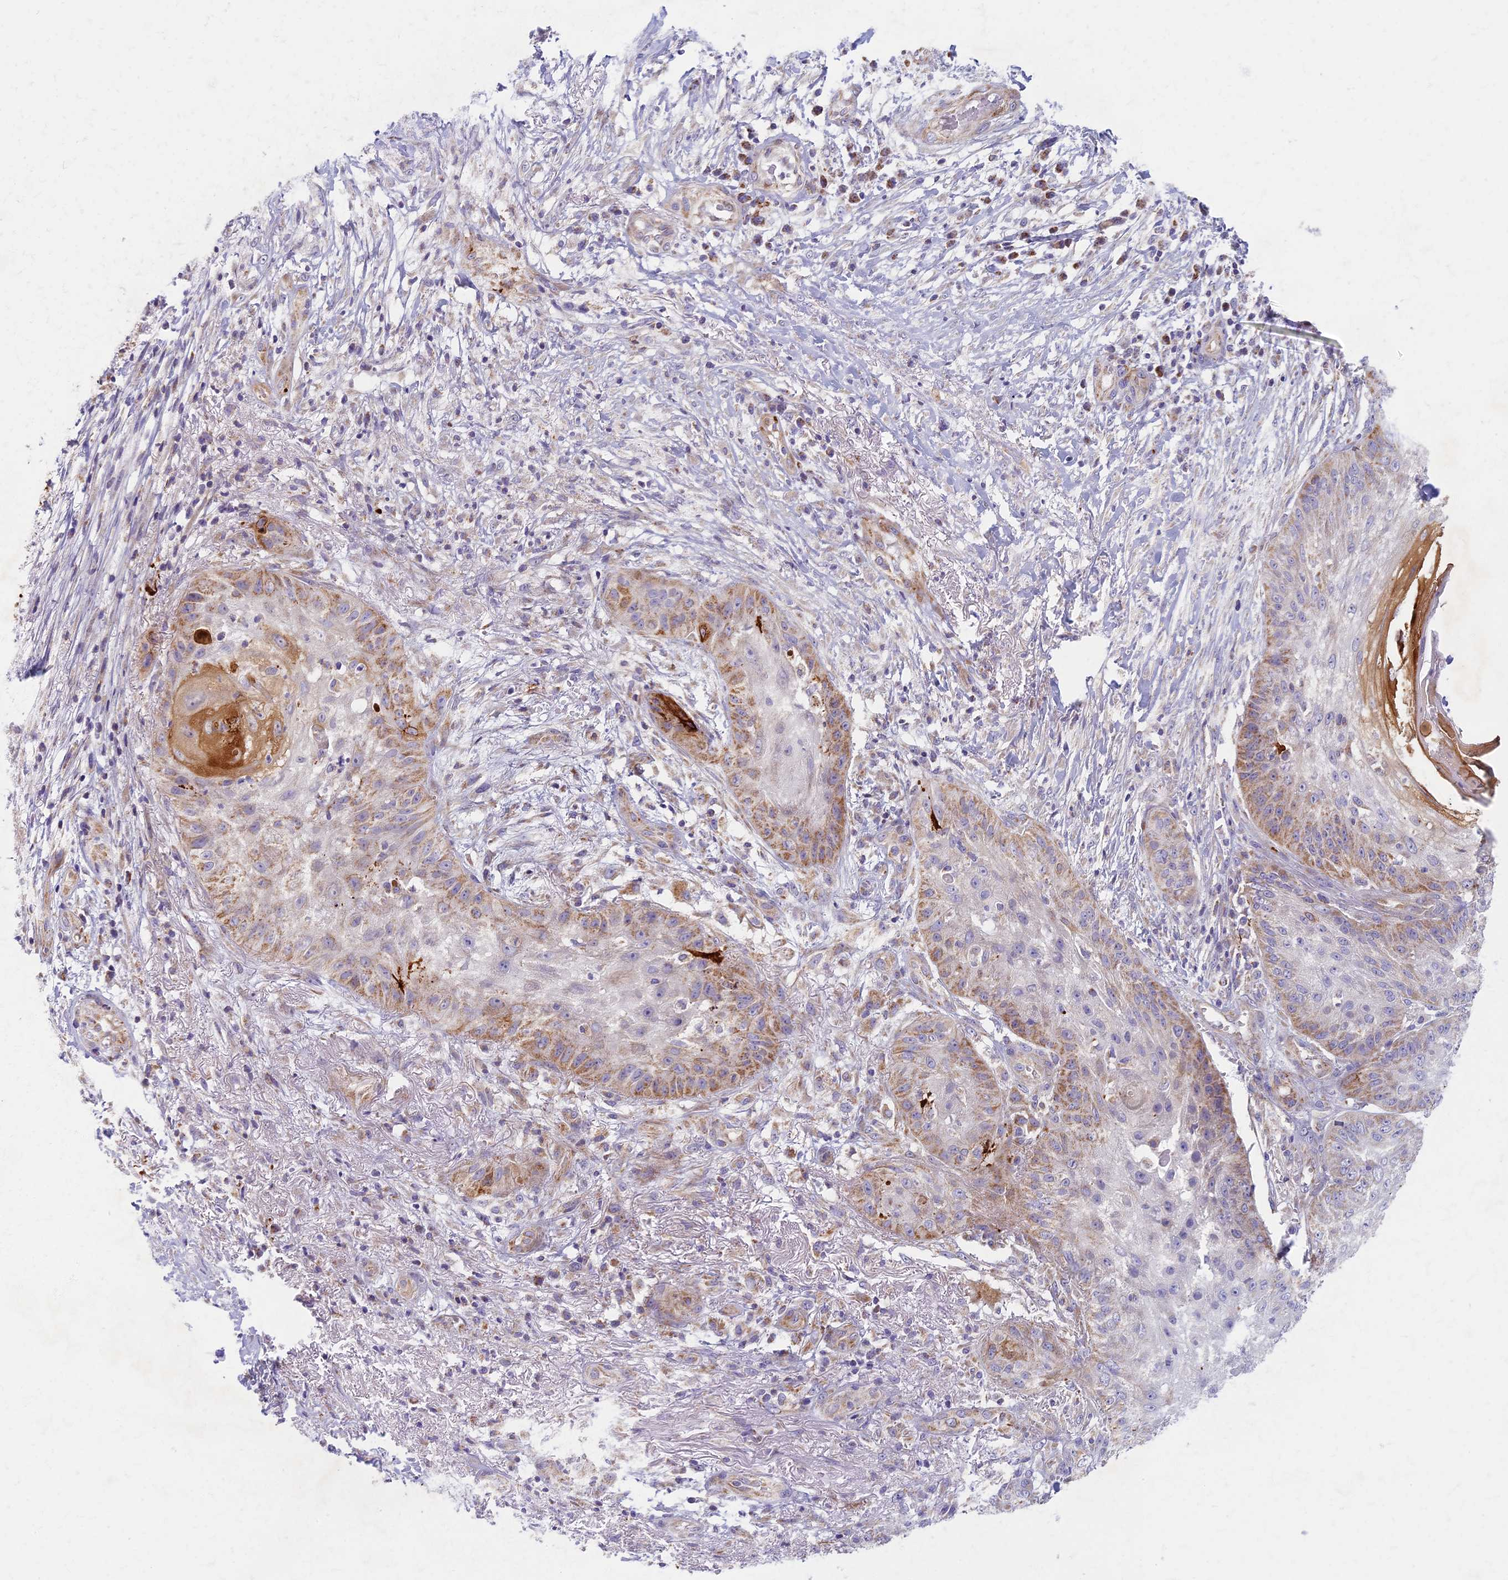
{"staining": {"intensity": "moderate", "quantity": "25%-75%", "location": "cytoplasmic/membranous"}, "tissue": "skin cancer", "cell_type": "Tumor cells", "image_type": "cancer", "snomed": [{"axis": "morphology", "description": "Squamous cell carcinoma, NOS"}, {"axis": "topography", "description": "Skin"}], "caption": "IHC (DAB (3,3'-diaminobenzidine)) staining of skin squamous cell carcinoma exhibits moderate cytoplasmic/membranous protein expression in about 25%-75% of tumor cells.", "gene": "MRPS25", "patient": {"sex": "male", "age": 70}}